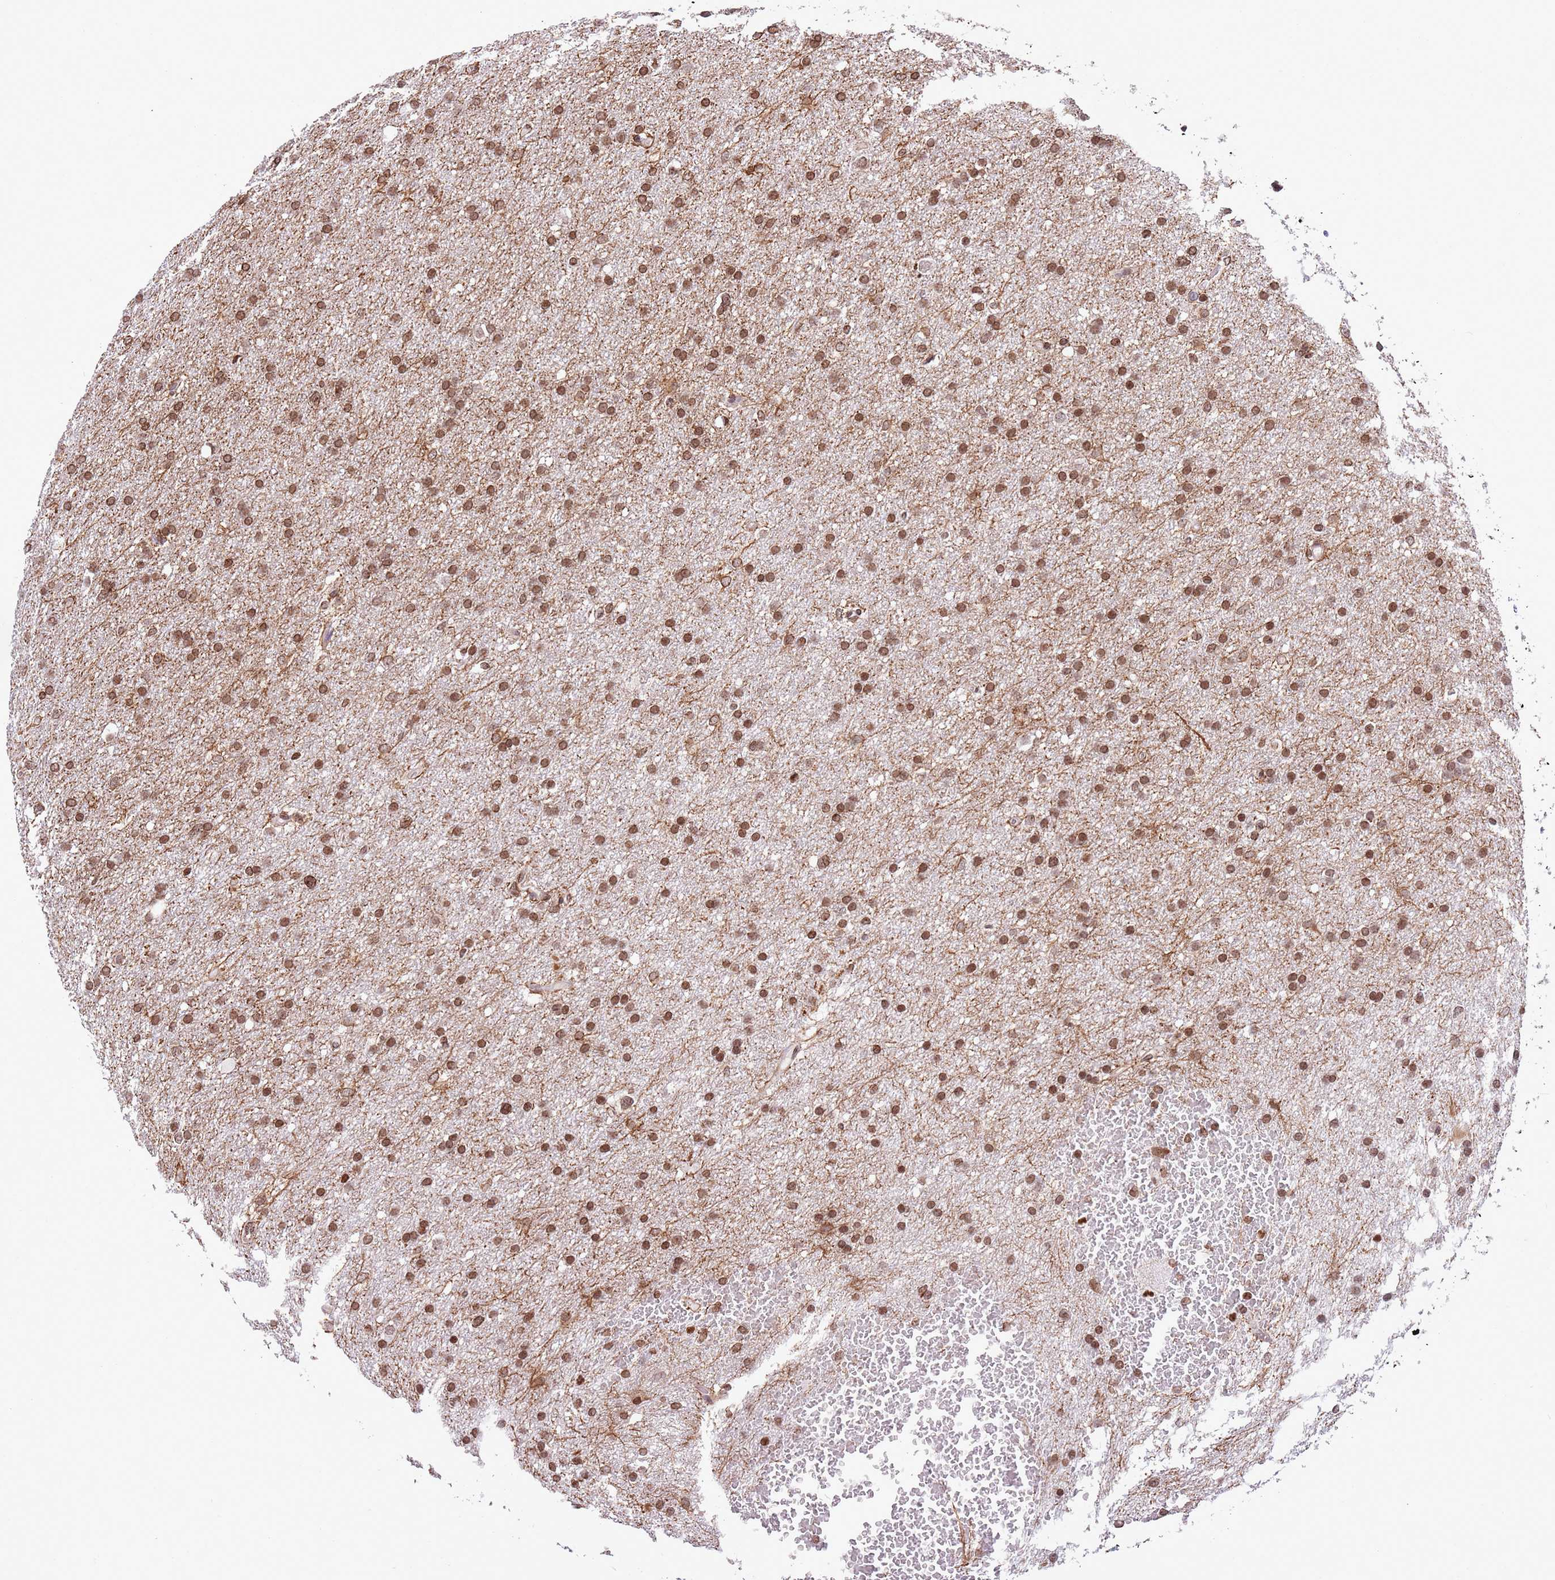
{"staining": {"intensity": "moderate", "quantity": ">75%", "location": "nuclear"}, "tissue": "glioma", "cell_type": "Tumor cells", "image_type": "cancer", "snomed": [{"axis": "morphology", "description": "Glioma, malignant, High grade"}, {"axis": "topography", "description": "Cerebral cortex"}], "caption": "Glioma stained for a protein demonstrates moderate nuclear positivity in tumor cells. (DAB (3,3'-diaminobenzidine) = brown stain, brightfield microscopy at high magnification).", "gene": "NRIP1", "patient": {"sex": "female", "age": 36}}